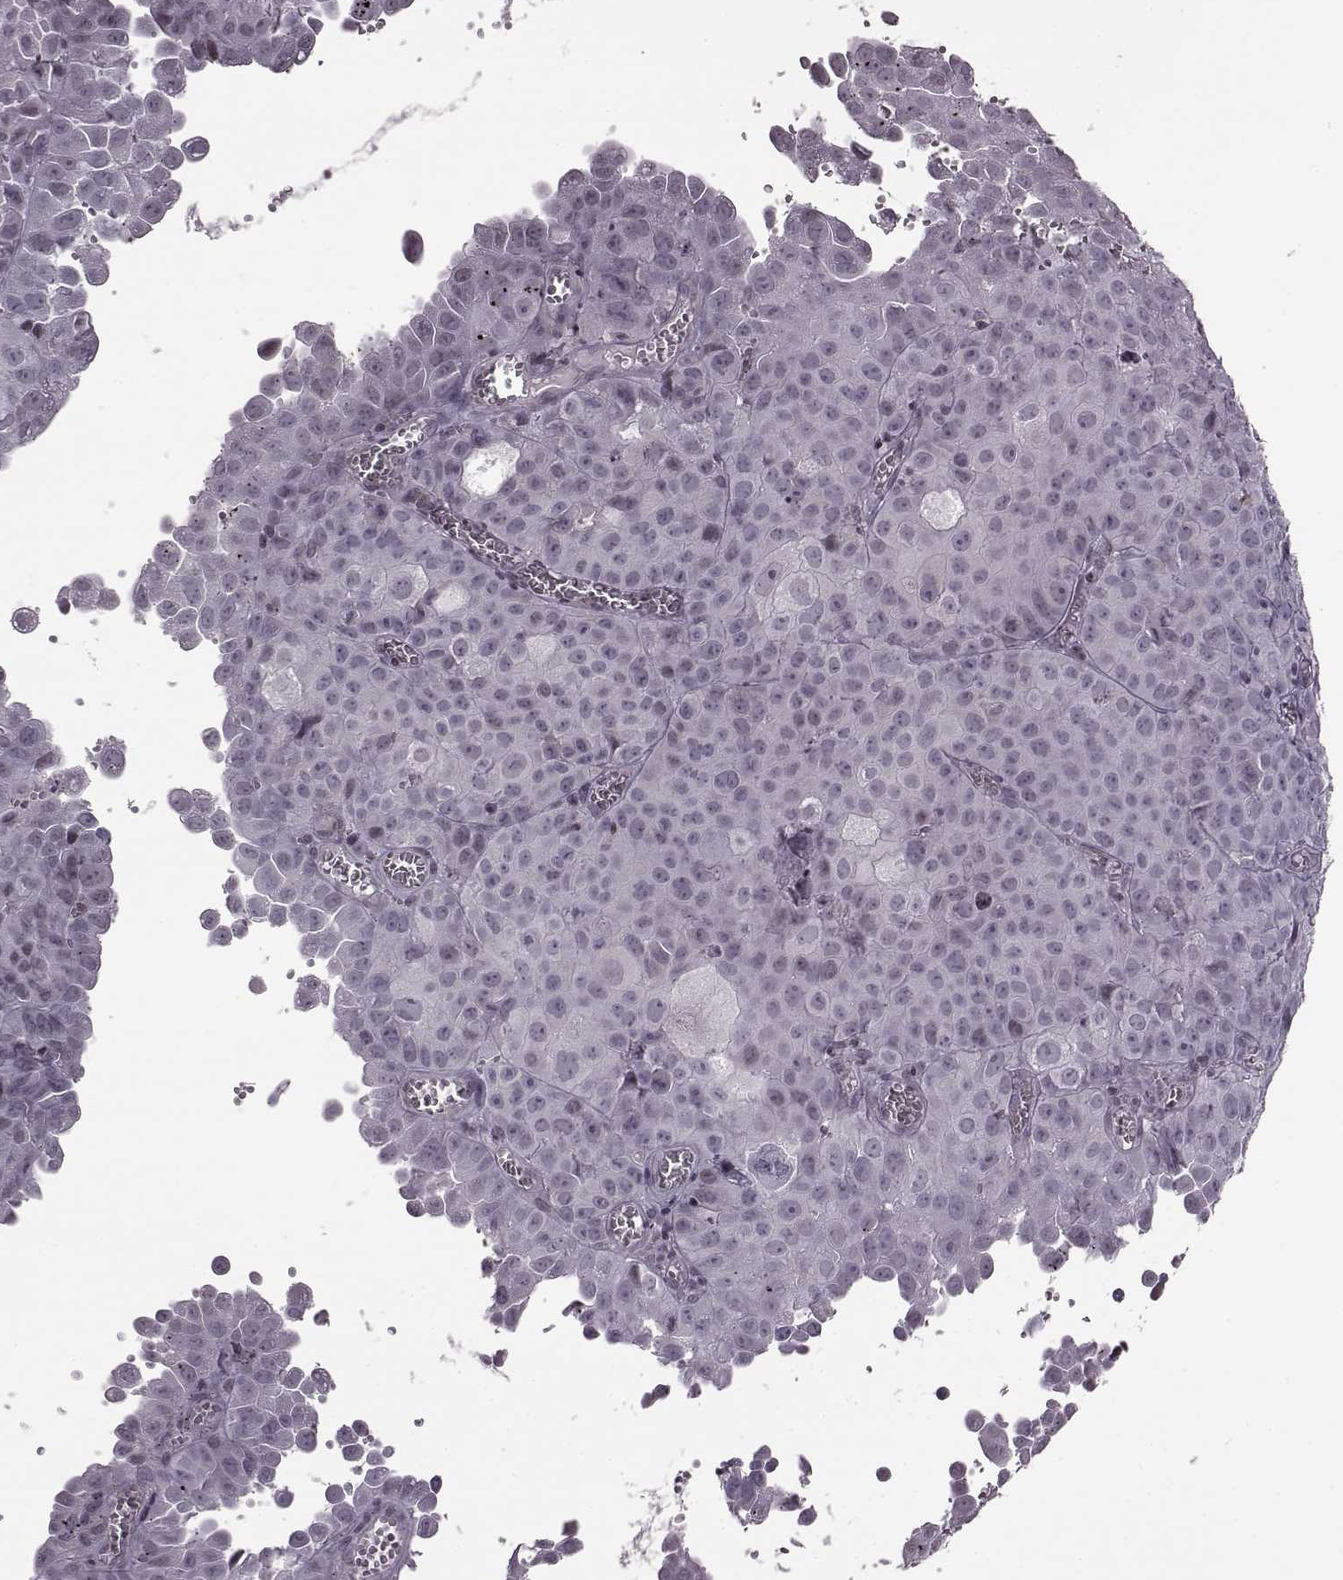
{"staining": {"intensity": "negative", "quantity": "none", "location": "none"}, "tissue": "cervical cancer", "cell_type": "Tumor cells", "image_type": "cancer", "snomed": [{"axis": "morphology", "description": "Squamous cell carcinoma, NOS"}, {"axis": "topography", "description": "Cervix"}], "caption": "An immunohistochemistry image of cervical squamous cell carcinoma is shown. There is no staining in tumor cells of cervical squamous cell carcinoma.", "gene": "GAL", "patient": {"sex": "female", "age": 55}}